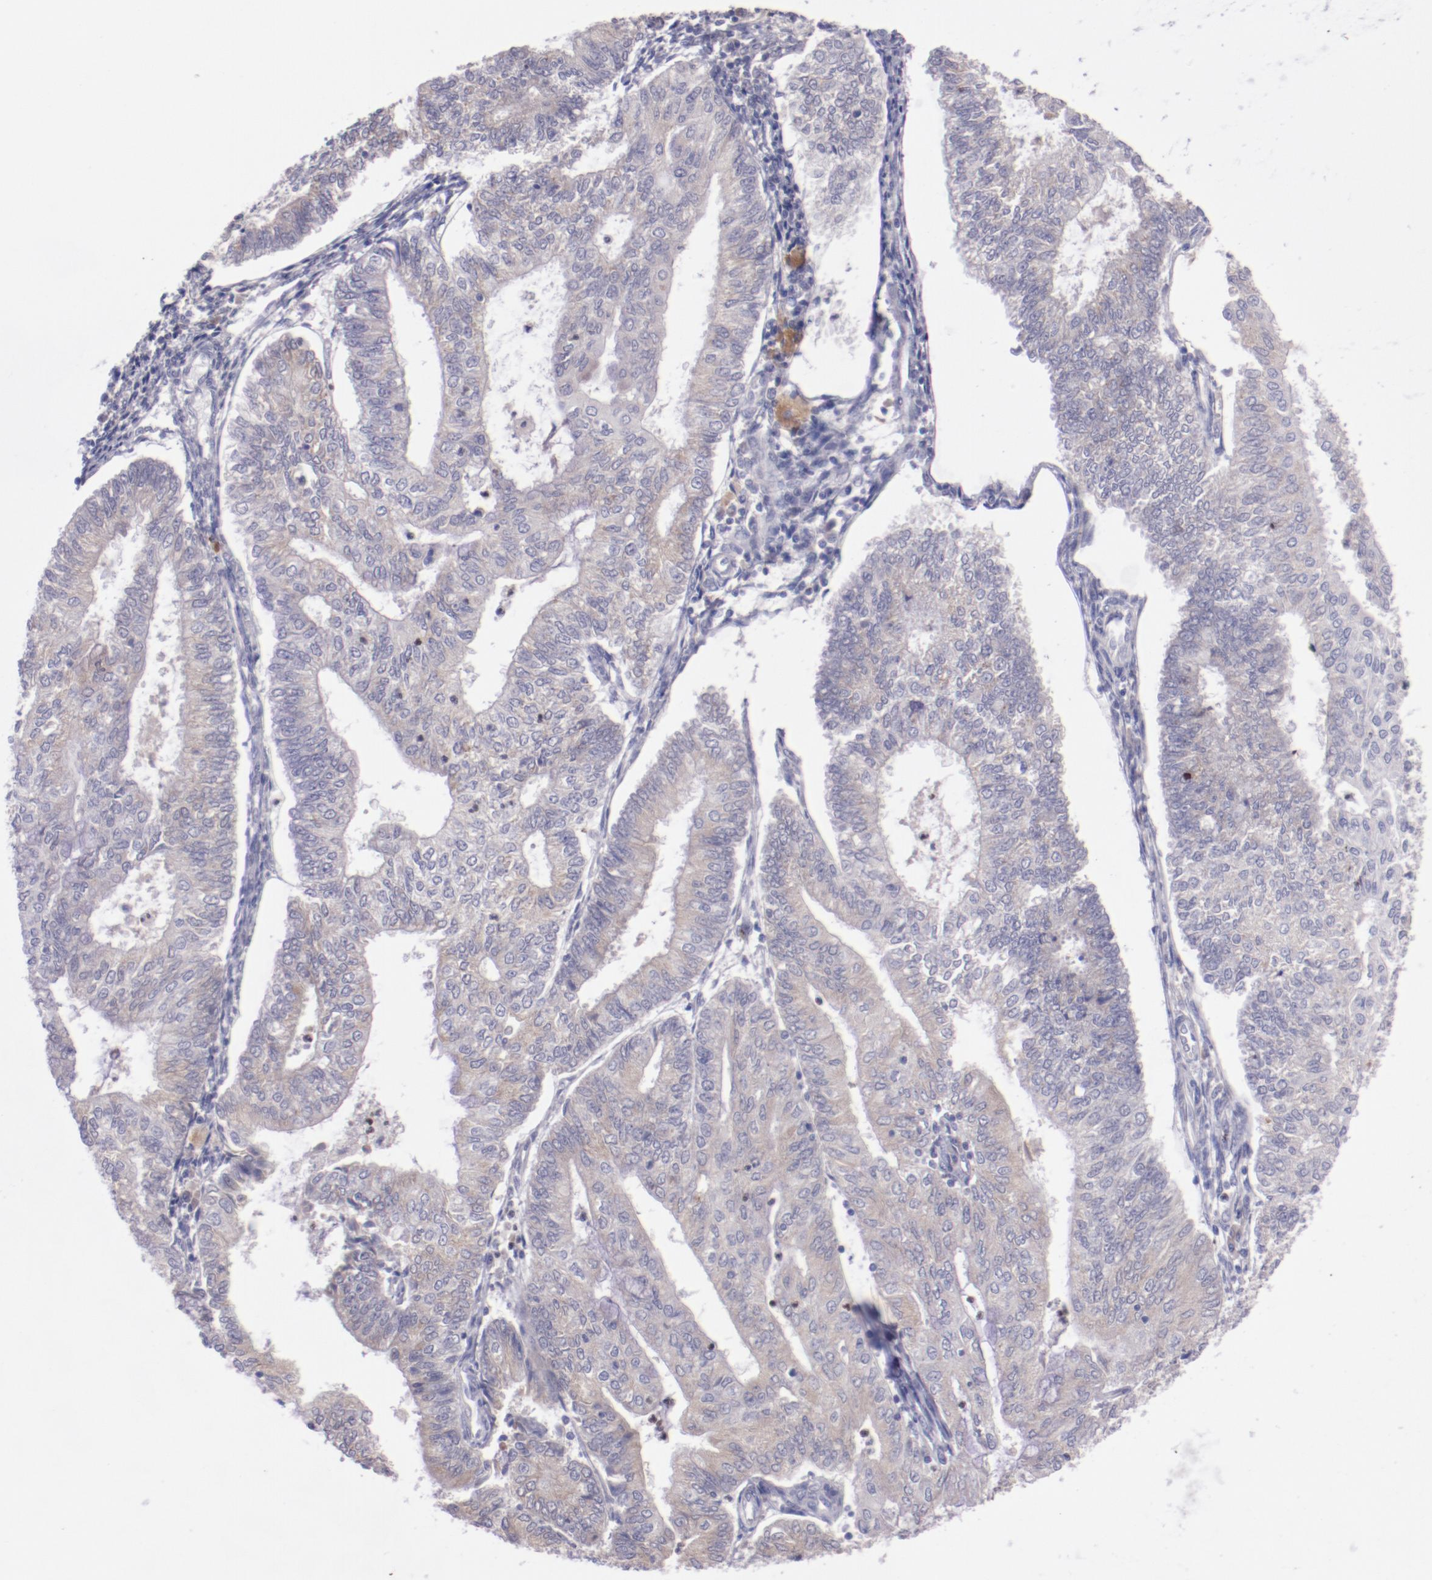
{"staining": {"intensity": "negative", "quantity": "none", "location": "none"}, "tissue": "endometrial cancer", "cell_type": "Tumor cells", "image_type": "cancer", "snomed": [{"axis": "morphology", "description": "Adenocarcinoma, NOS"}, {"axis": "topography", "description": "Endometrium"}], "caption": "Tumor cells show no significant protein positivity in endometrial cancer.", "gene": "TRAF3", "patient": {"sex": "female", "age": 59}}